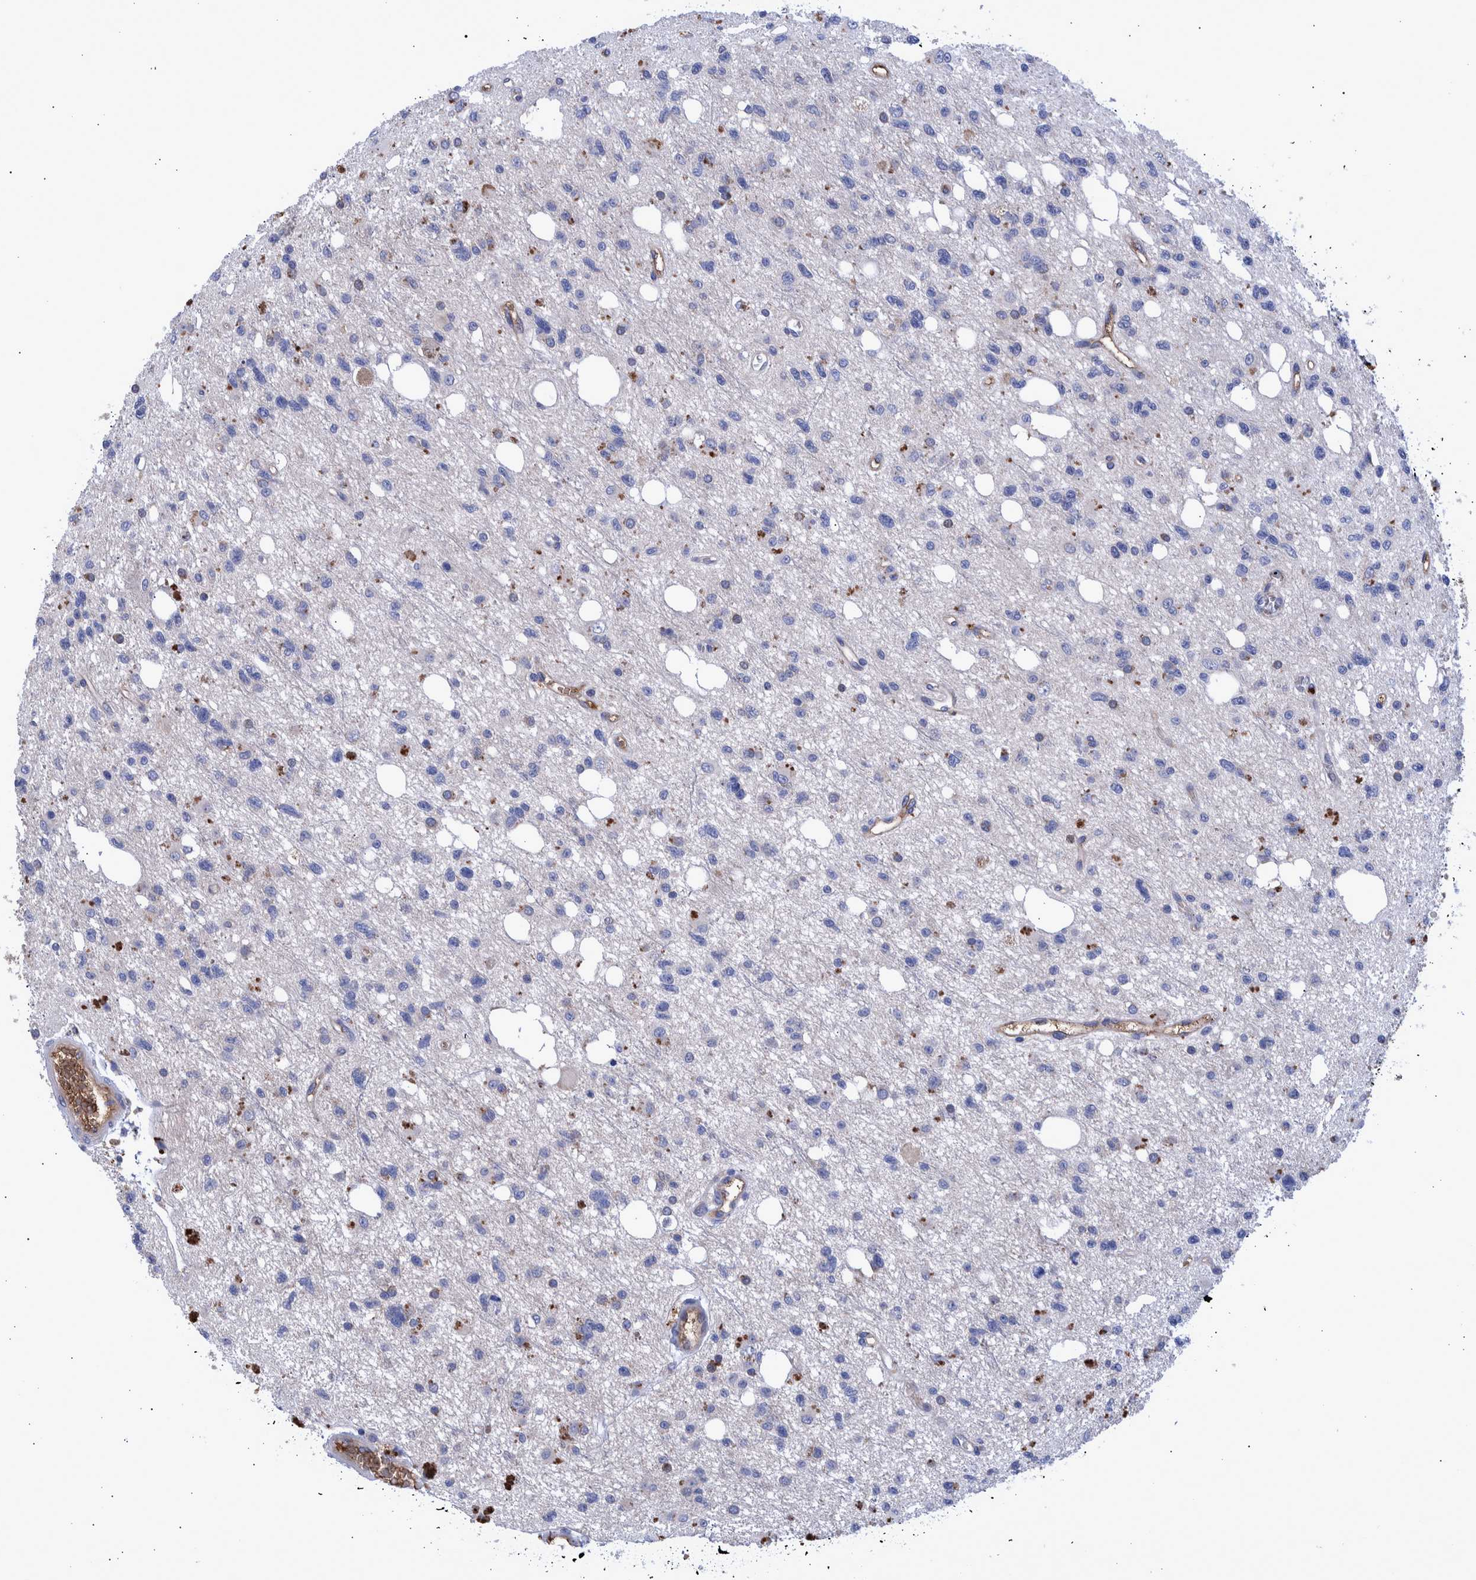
{"staining": {"intensity": "negative", "quantity": "none", "location": "none"}, "tissue": "glioma", "cell_type": "Tumor cells", "image_type": "cancer", "snomed": [{"axis": "morphology", "description": "Glioma, malignant, High grade"}, {"axis": "topography", "description": "Brain"}], "caption": "Micrograph shows no protein expression in tumor cells of high-grade glioma (malignant) tissue.", "gene": "DLL4", "patient": {"sex": "female", "age": 62}}